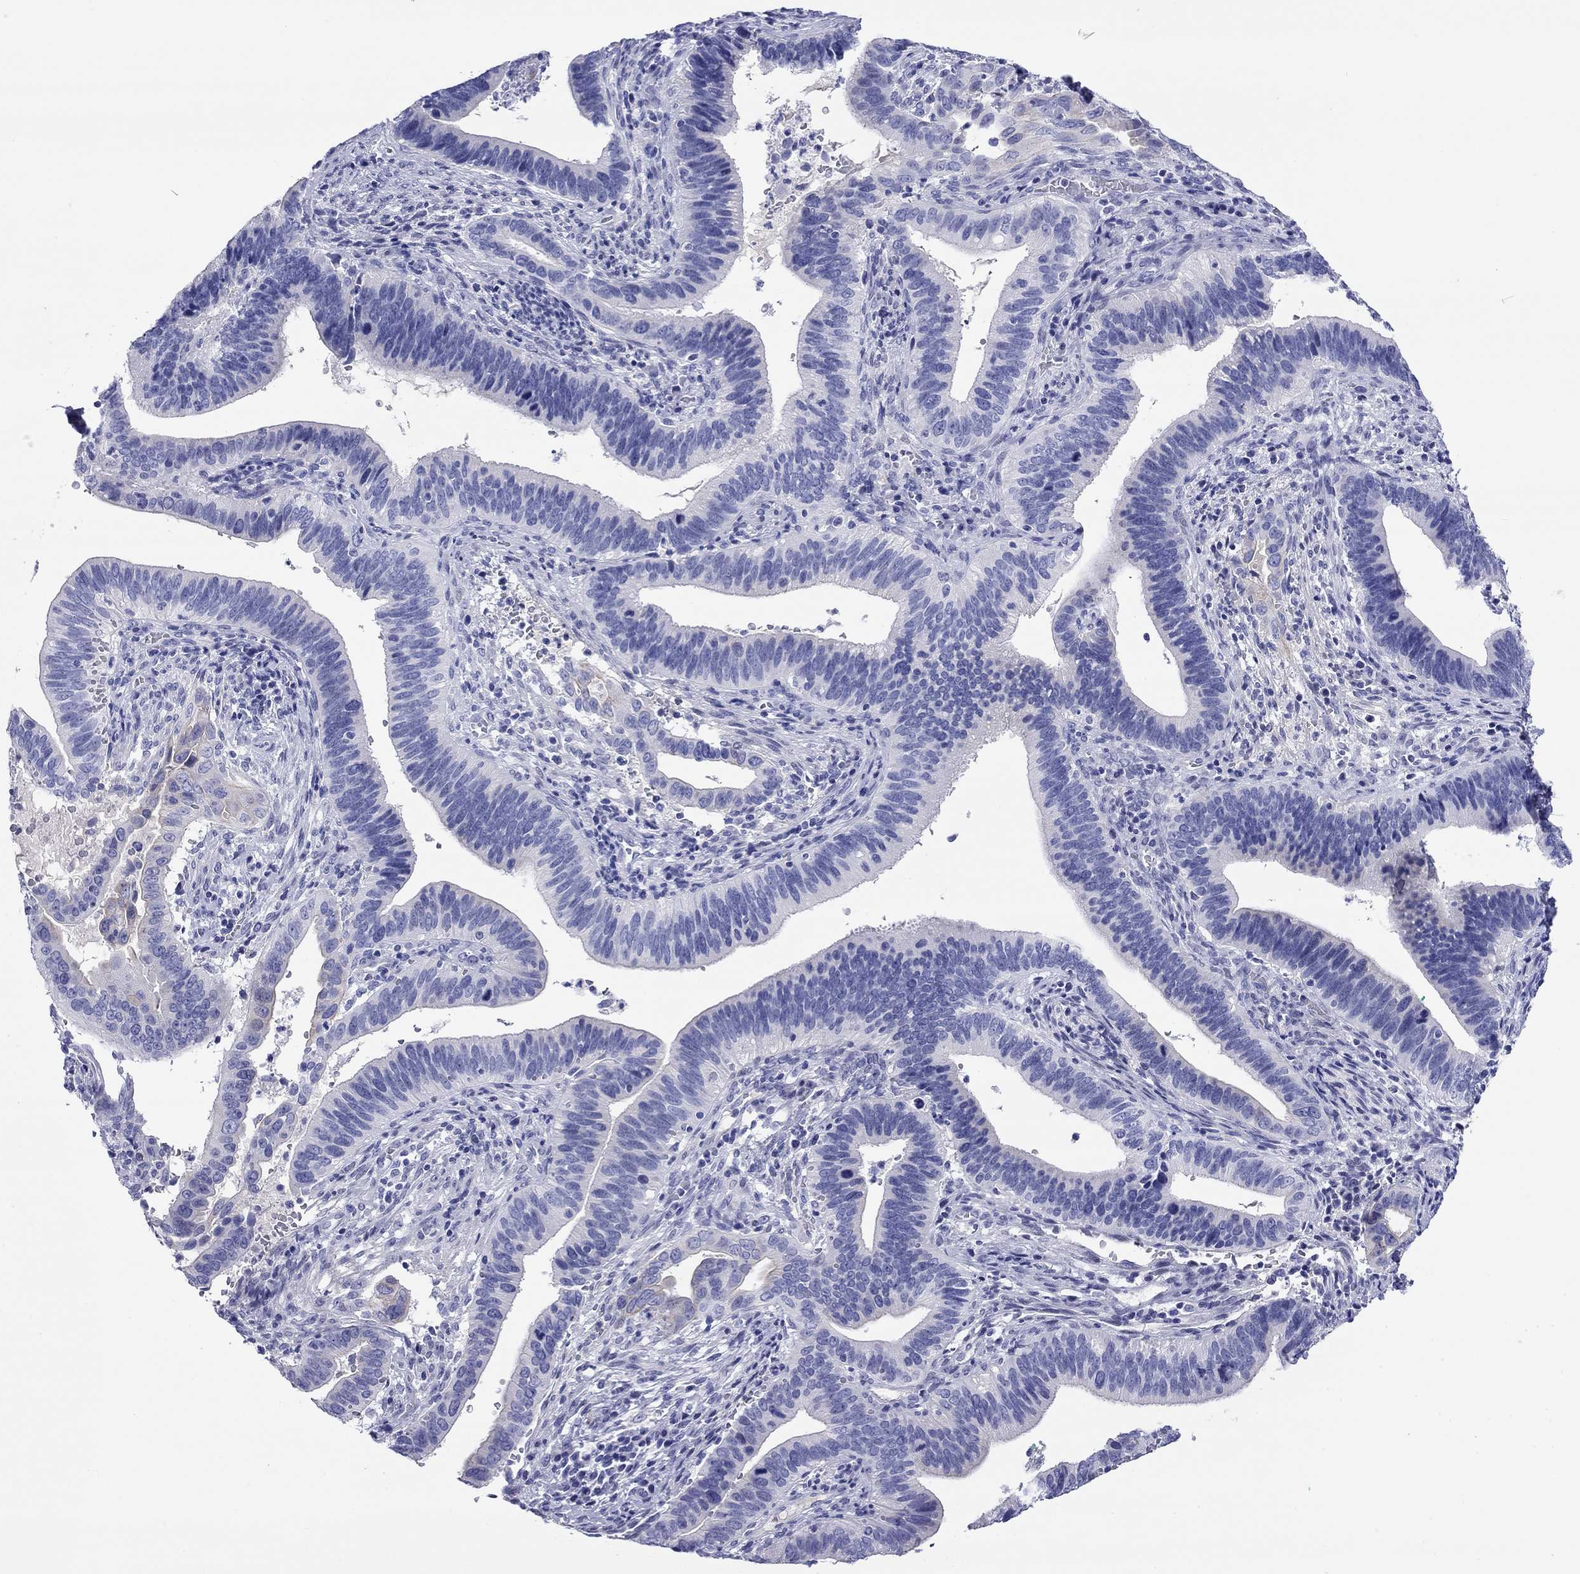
{"staining": {"intensity": "negative", "quantity": "none", "location": "none"}, "tissue": "cervical cancer", "cell_type": "Tumor cells", "image_type": "cancer", "snomed": [{"axis": "morphology", "description": "Adenocarcinoma, NOS"}, {"axis": "topography", "description": "Cervix"}], "caption": "A high-resolution image shows immunohistochemistry (IHC) staining of cervical cancer, which shows no significant staining in tumor cells.", "gene": "CMYA5", "patient": {"sex": "female", "age": 42}}